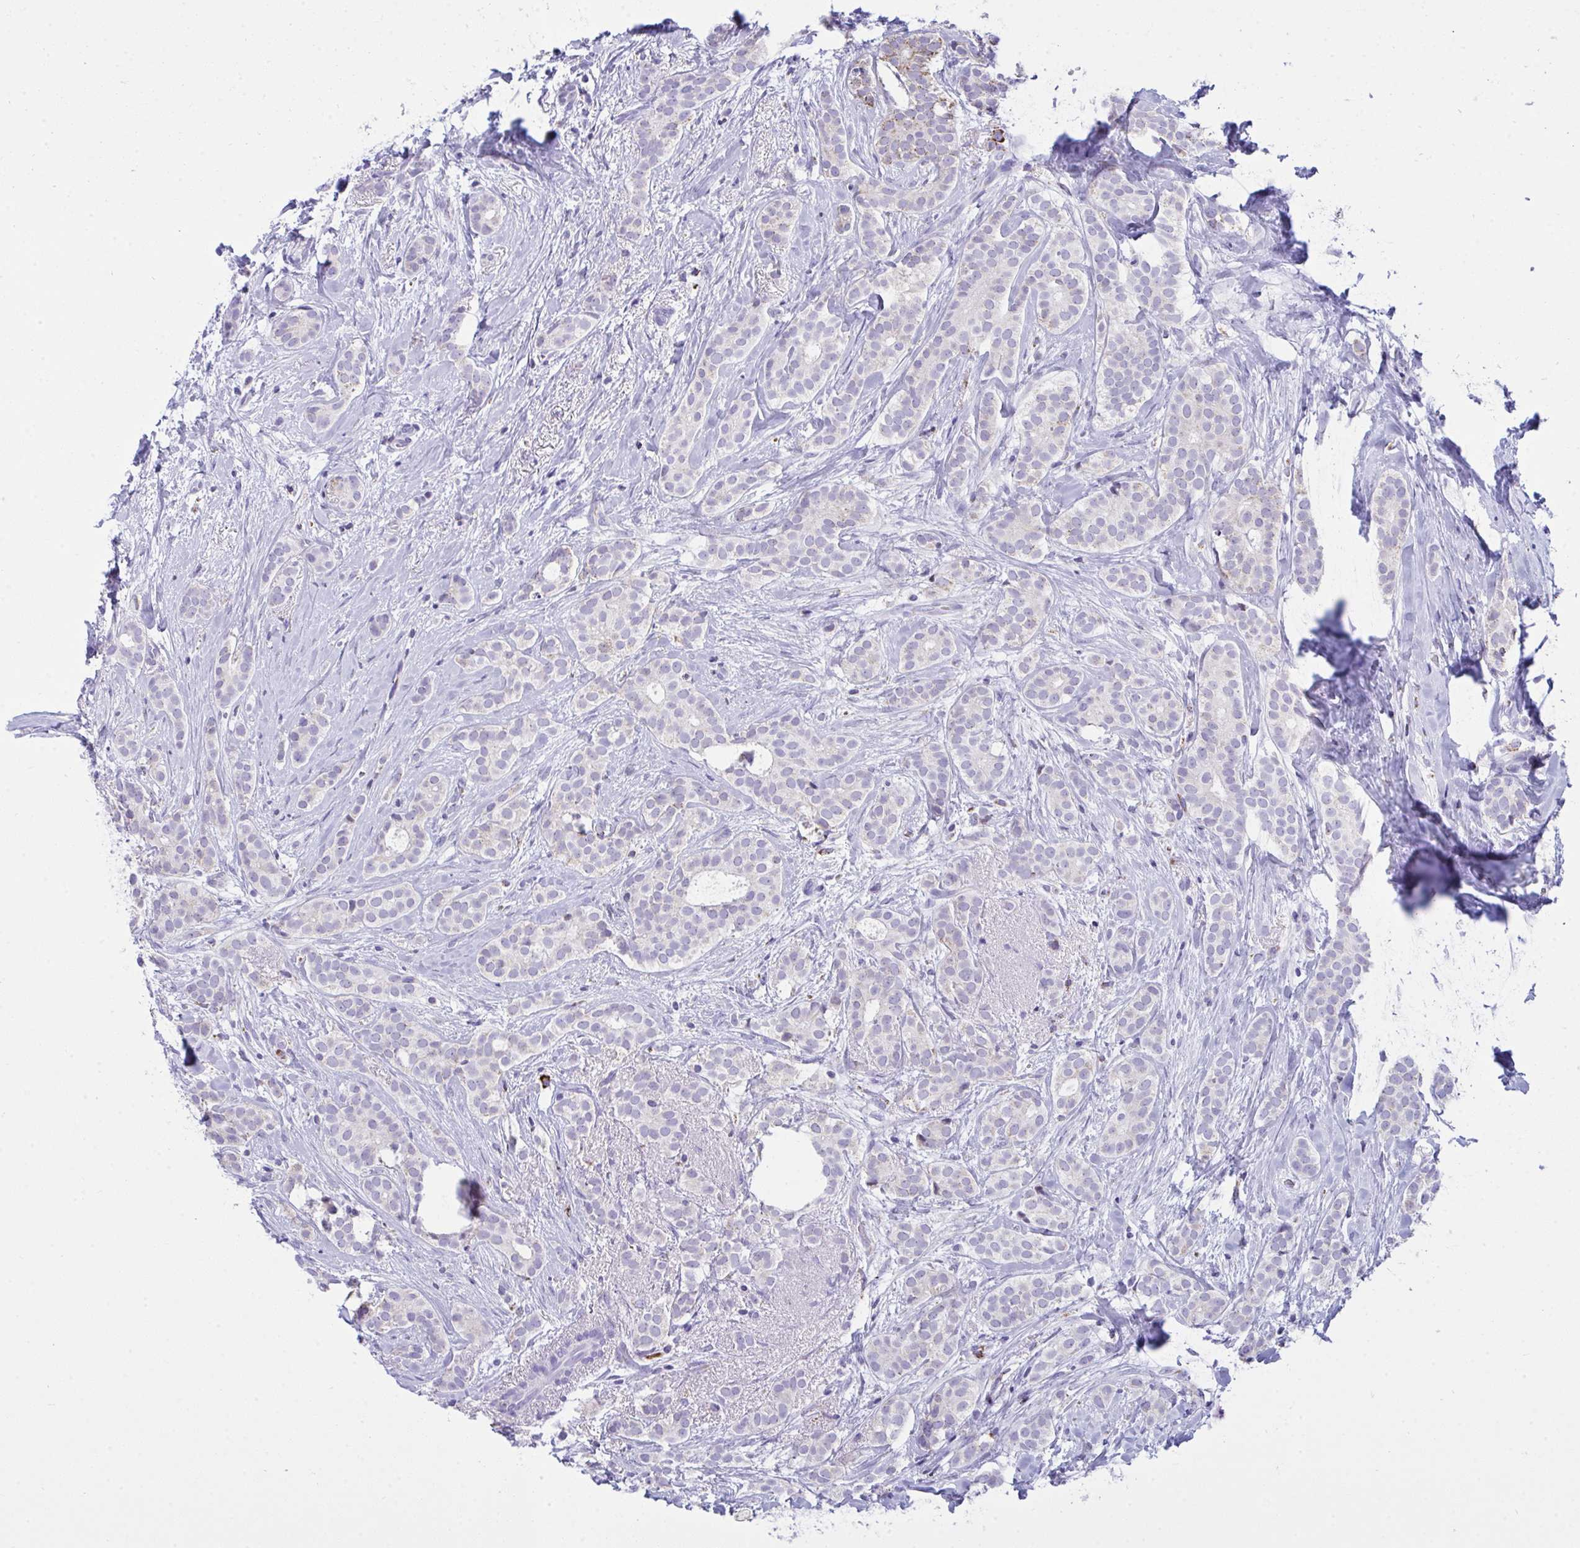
{"staining": {"intensity": "negative", "quantity": "none", "location": "none"}, "tissue": "breast cancer", "cell_type": "Tumor cells", "image_type": "cancer", "snomed": [{"axis": "morphology", "description": "Duct carcinoma"}, {"axis": "topography", "description": "Breast"}], "caption": "This is a histopathology image of immunohistochemistry (IHC) staining of infiltrating ductal carcinoma (breast), which shows no positivity in tumor cells.", "gene": "PLA2G12B", "patient": {"sex": "female", "age": 65}}